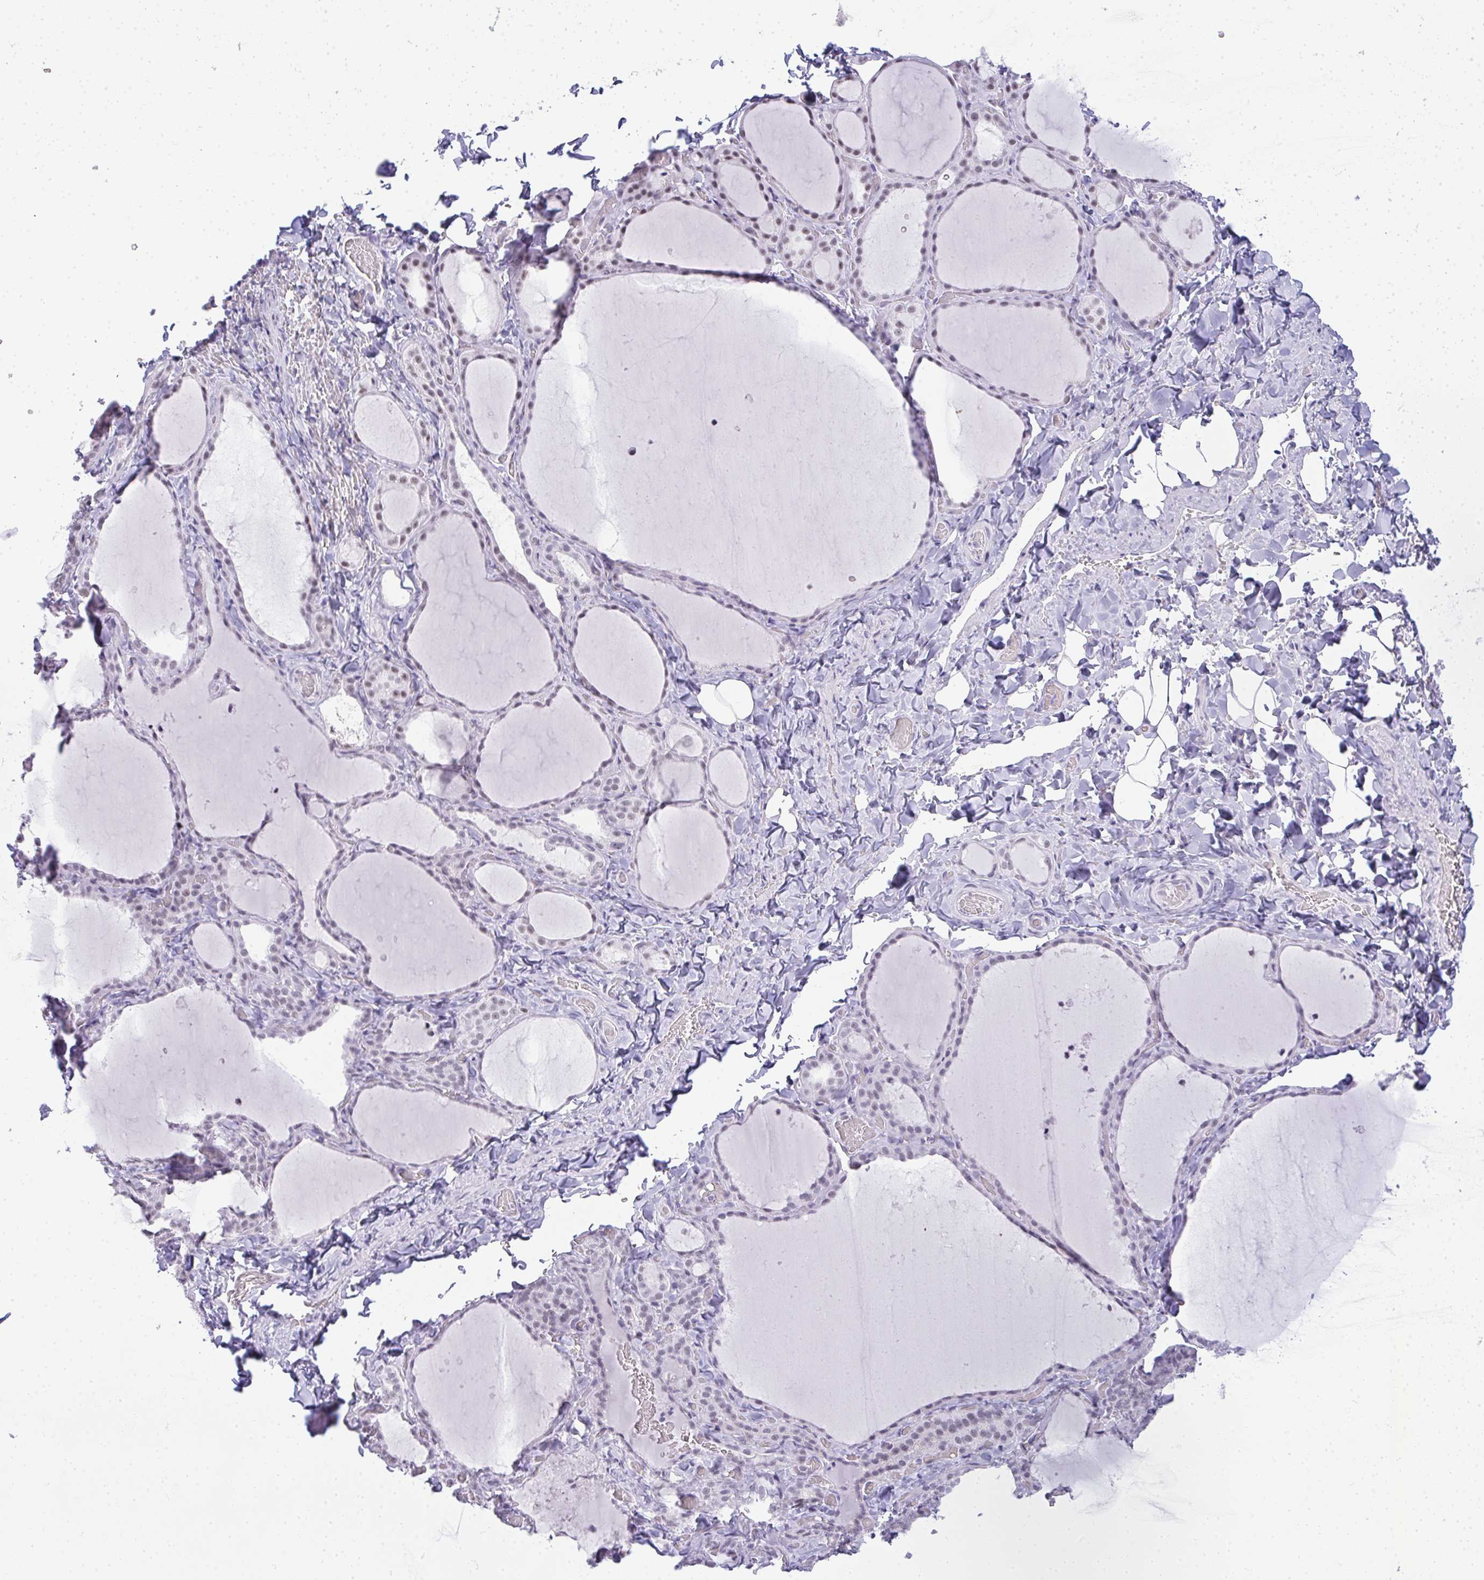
{"staining": {"intensity": "weak", "quantity": "25%-75%", "location": "nuclear"}, "tissue": "thyroid gland", "cell_type": "Glandular cells", "image_type": "normal", "snomed": [{"axis": "morphology", "description": "Normal tissue, NOS"}, {"axis": "topography", "description": "Thyroid gland"}], "caption": "This micrograph shows immunohistochemistry staining of benign human thyroid gland, with low weak nuclear positivity in approximately 25%-75% of glandular cells.", "gene": "PLA2G1B", "patient": {"sex": "female", "age": 22}}